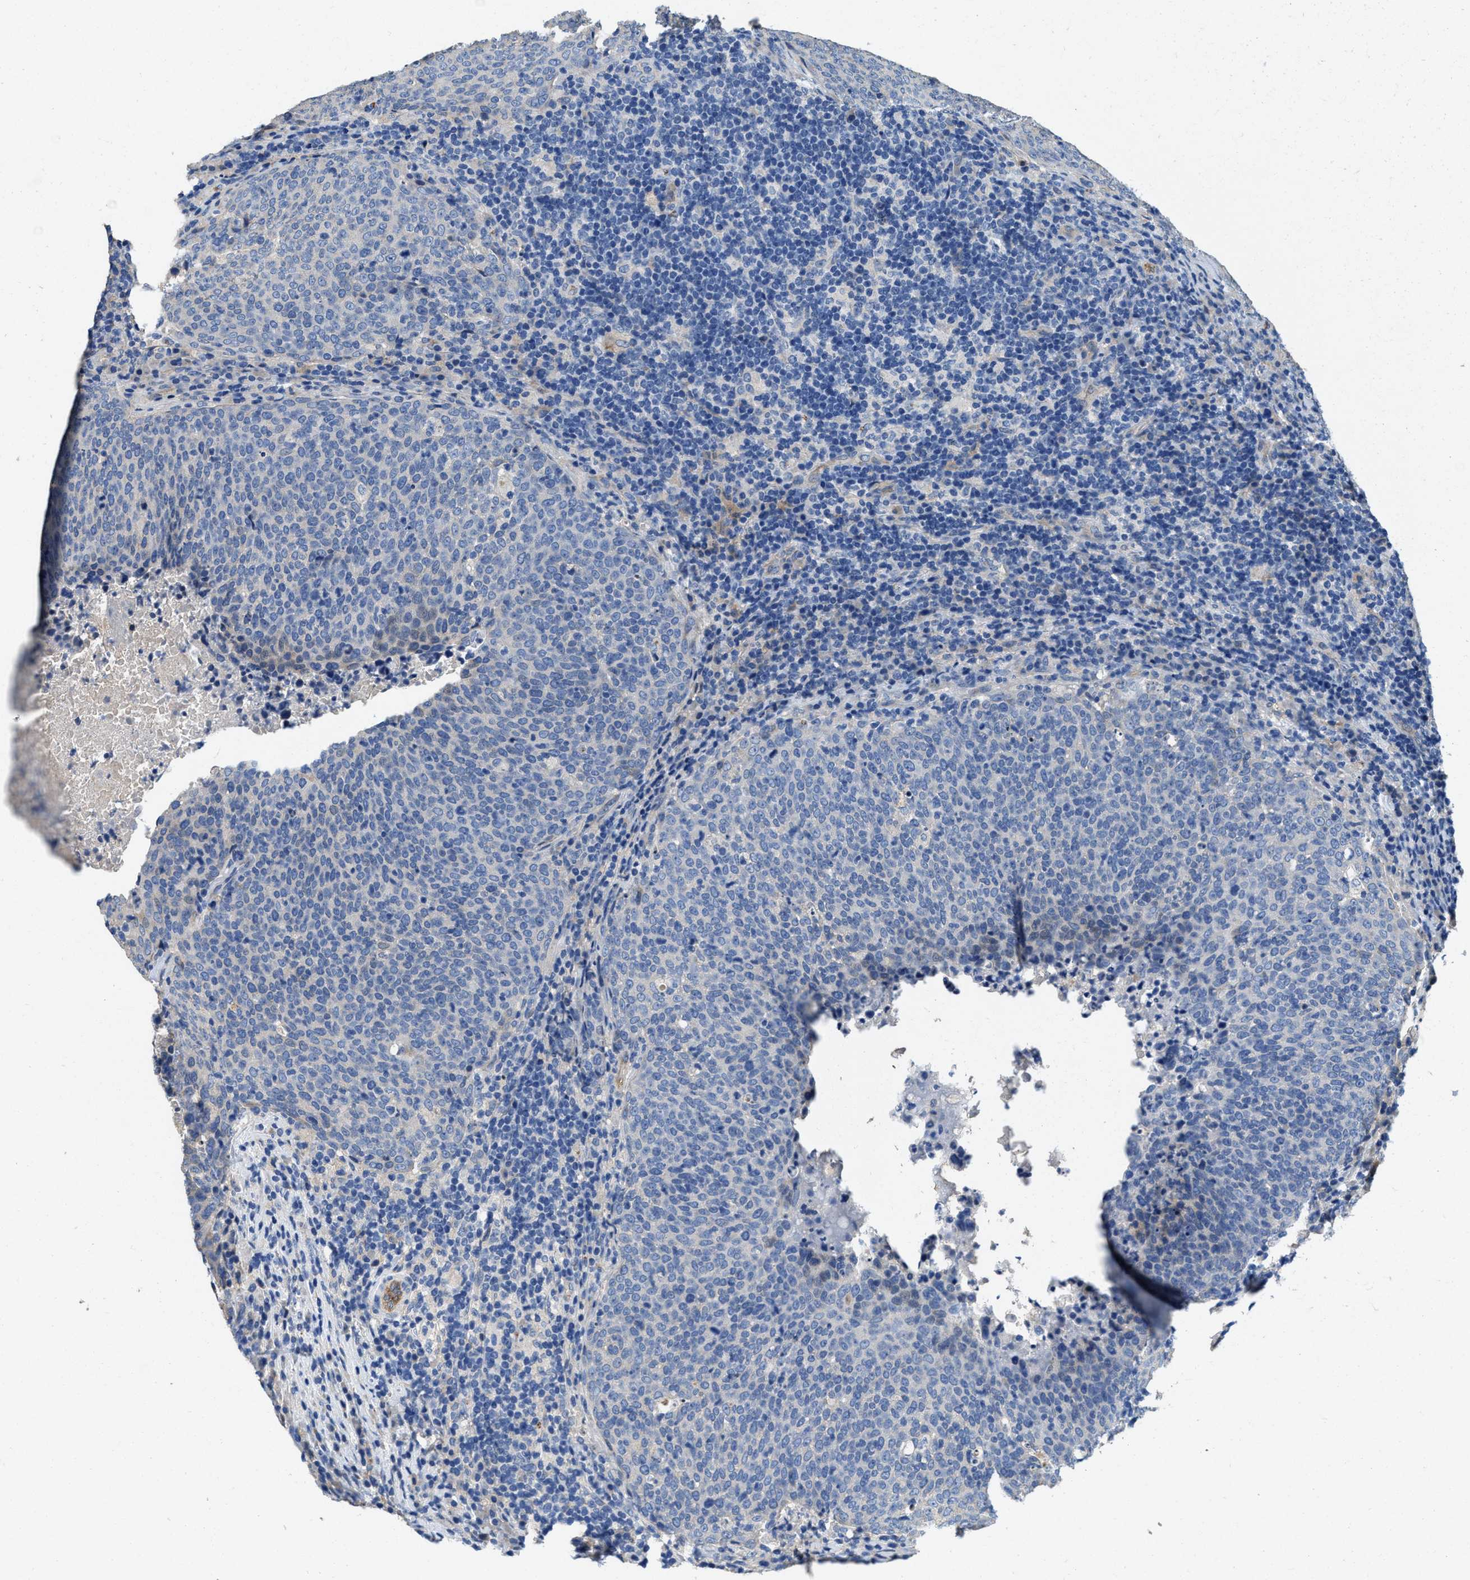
{"staining": {"intensity": "negative", "quantity": "none", "location": "none"}, "tissue": "head and neck cancer", "cell_type": "Tumor cells", "image_type": "cancer", "snomed": [{"axis": "morphology", "description": "Squamous cell carcinoma, NOS"}, {"axis": "morphology", "description": "Squamous cell carcinoma, metastatic, NOS"}, {"axis": "topography", "description": "Lymph node"}, {"axis": "topography", "description": "Head-Neck"}], "caption": "Head and neck cancer (squamous cell carcinoma) was stained to show a protein in brown. There is no significant staining in tumor cells.", "gene": "PEG10", "patient": {"sex": "male", "age": 62}}